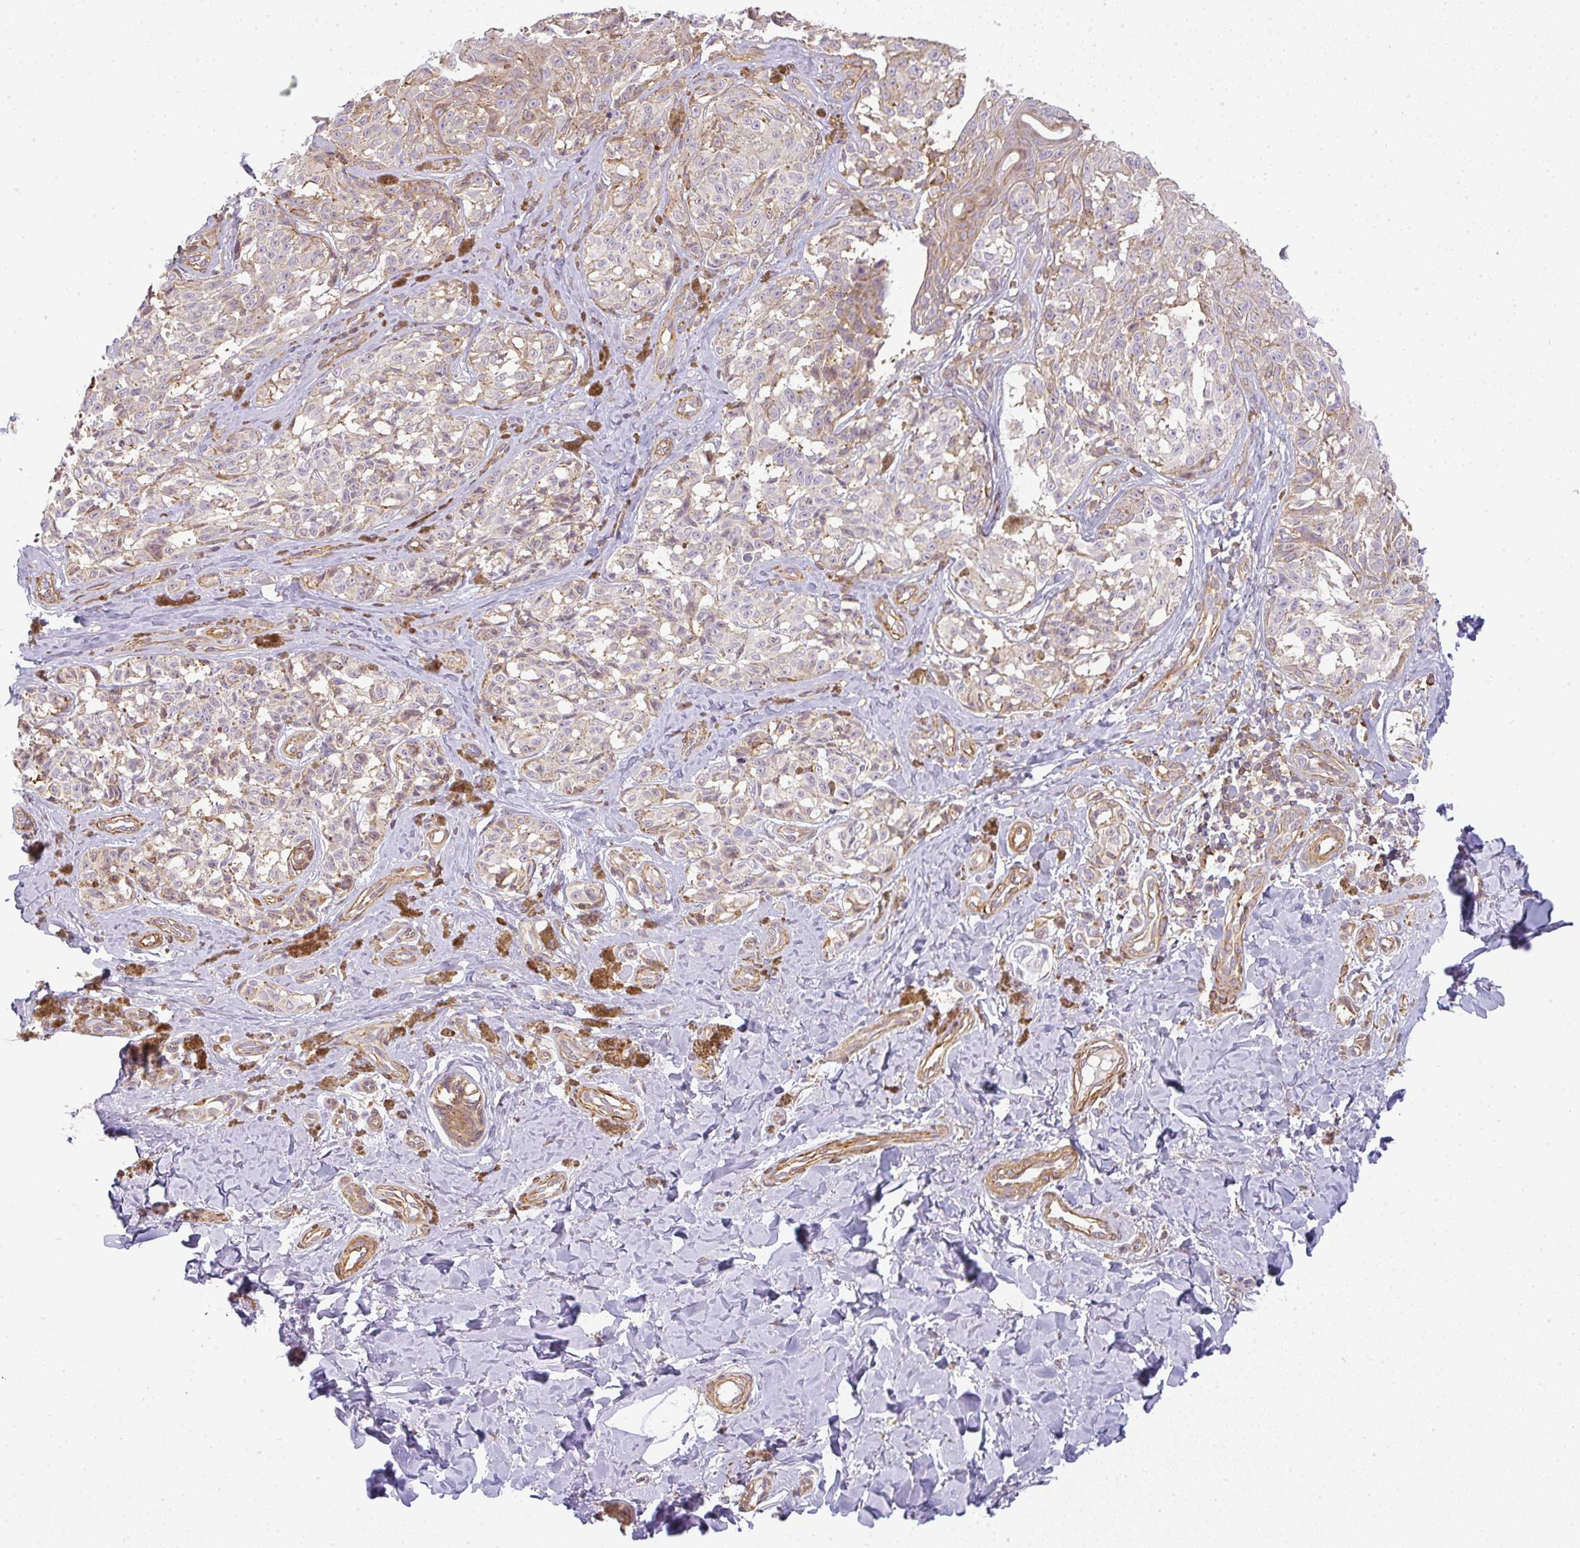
{"staining": {"intensity": "weak", "quantity": "<25%", "location": "cytoplasmic/membranous"}, "tissue": "melanoma", "cell_type": "Tumor cells", "image_type": "cancer", "snomed": [{"axis": "morphology", "description": "Malignant melanoma, NOS"}, {"axis": "topography", "description": "Skin"}], "caption": "Immunohistochemistry image of human melanoma stained for a protein (brown), which demonstrates no staining in tumor cells. (Stains: DAB (3,3'-diaminobenzidine) IHC with hematoxylin counter stain, Microscopy: brightfield microscopy at high magnification).", "gene": "SULF1", "patient": {"sex": "female", "age": 65}}